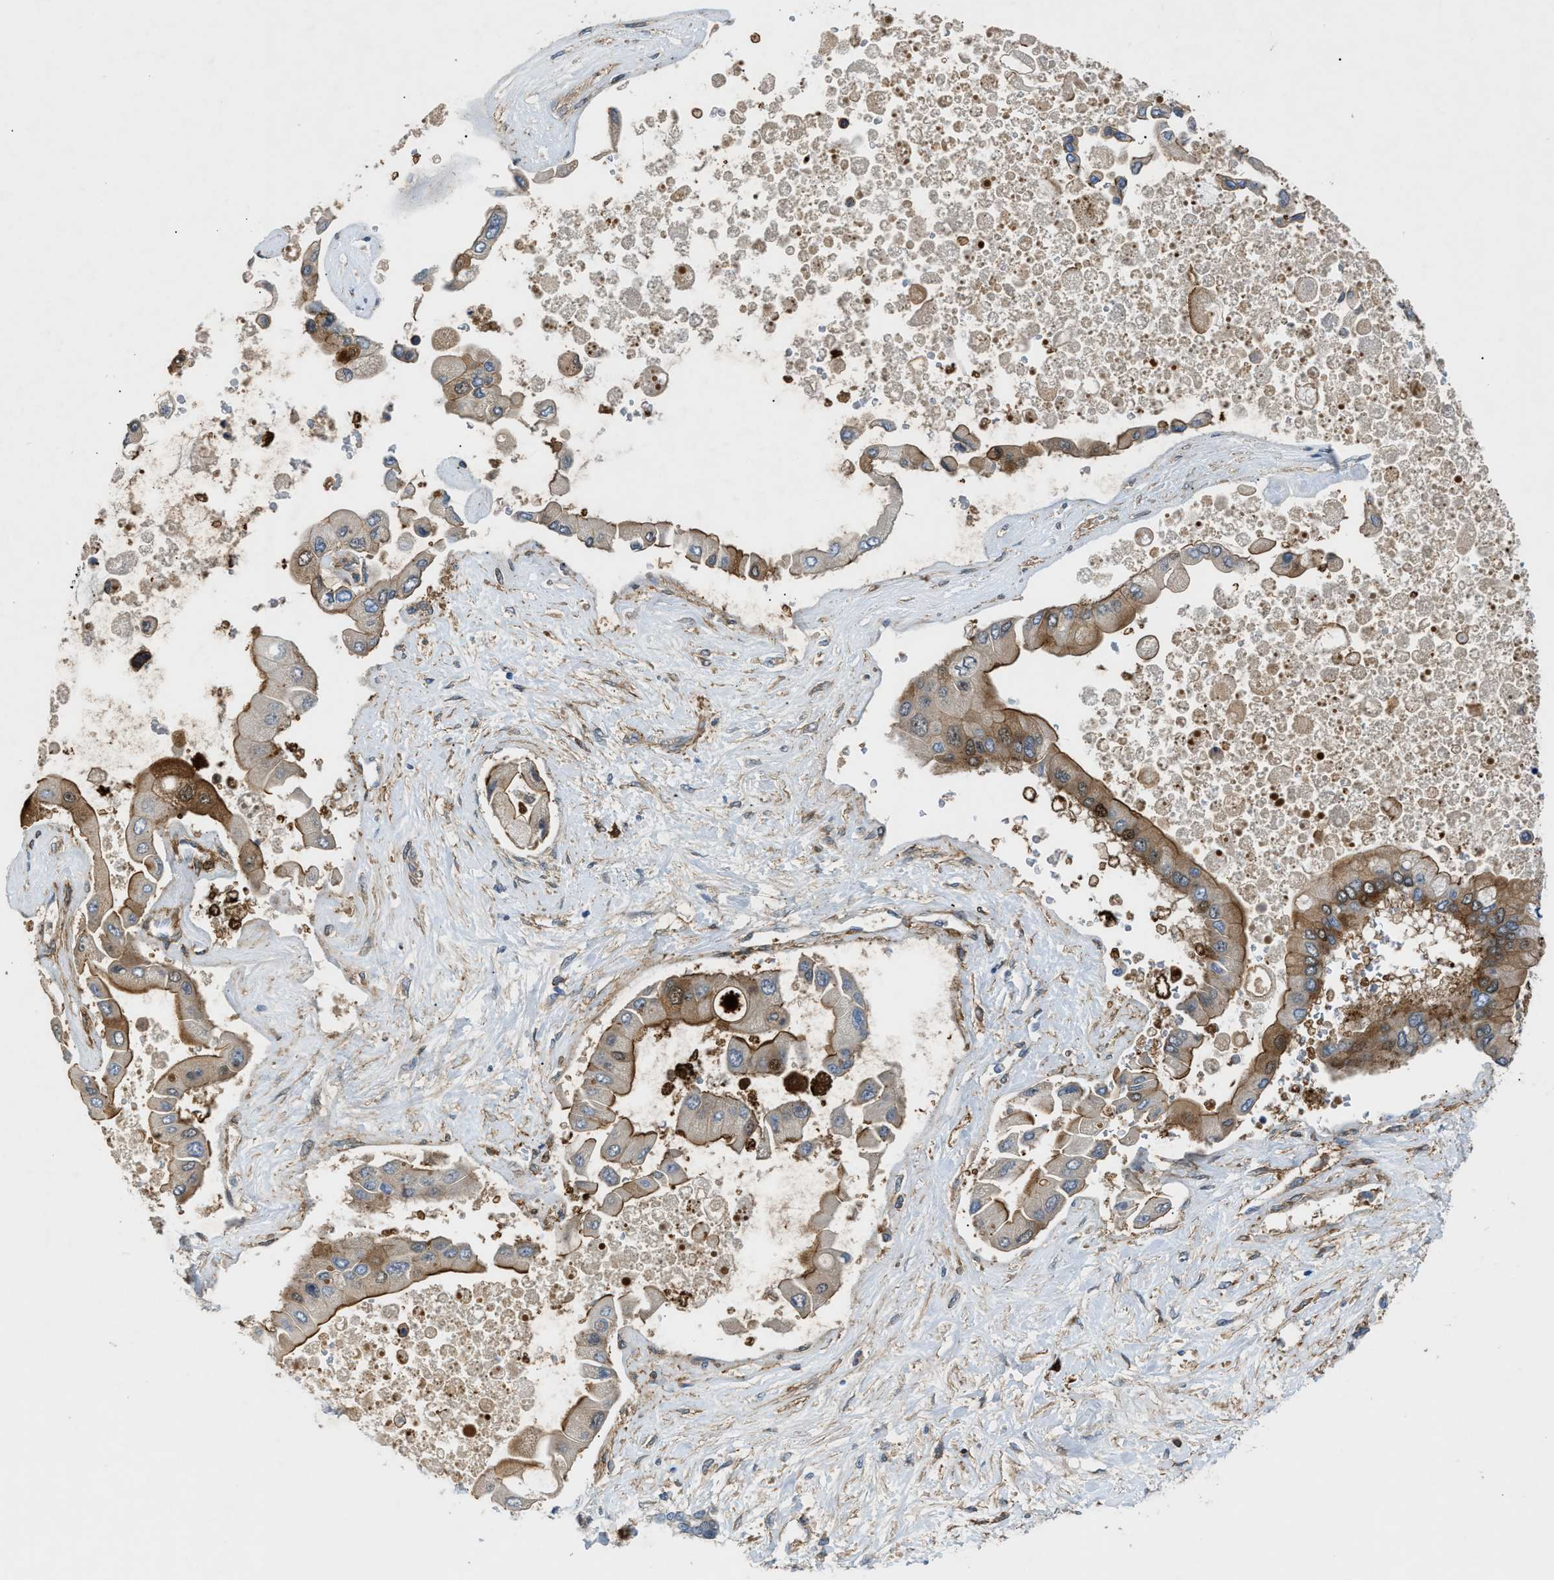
{"staining": {"intensity": "moderate", "quantity": "25%-75%", "location": "cytoplasmic/membranous"}, "tissue": "liver cancer", "cell_type": "Tumor cells", "image_type": "cancer", "snomed": [{"axis": "morphology", "description": "Cholangiocarcinoma"}, {"axis": "topography", "description": "Liver"}], "caption": "An image of cholangiocarcinoma (liver) stained for a protein demonstrates moderate cytoplasmic/membranous brown staining in tumor cells. The staining is performed using DAB brown chromogen to label protein expression. The nuclei are counter-stained blue using hematoxylin.", "gene": "TRAK2", "patient": {"sex": "male", "age": 50}}